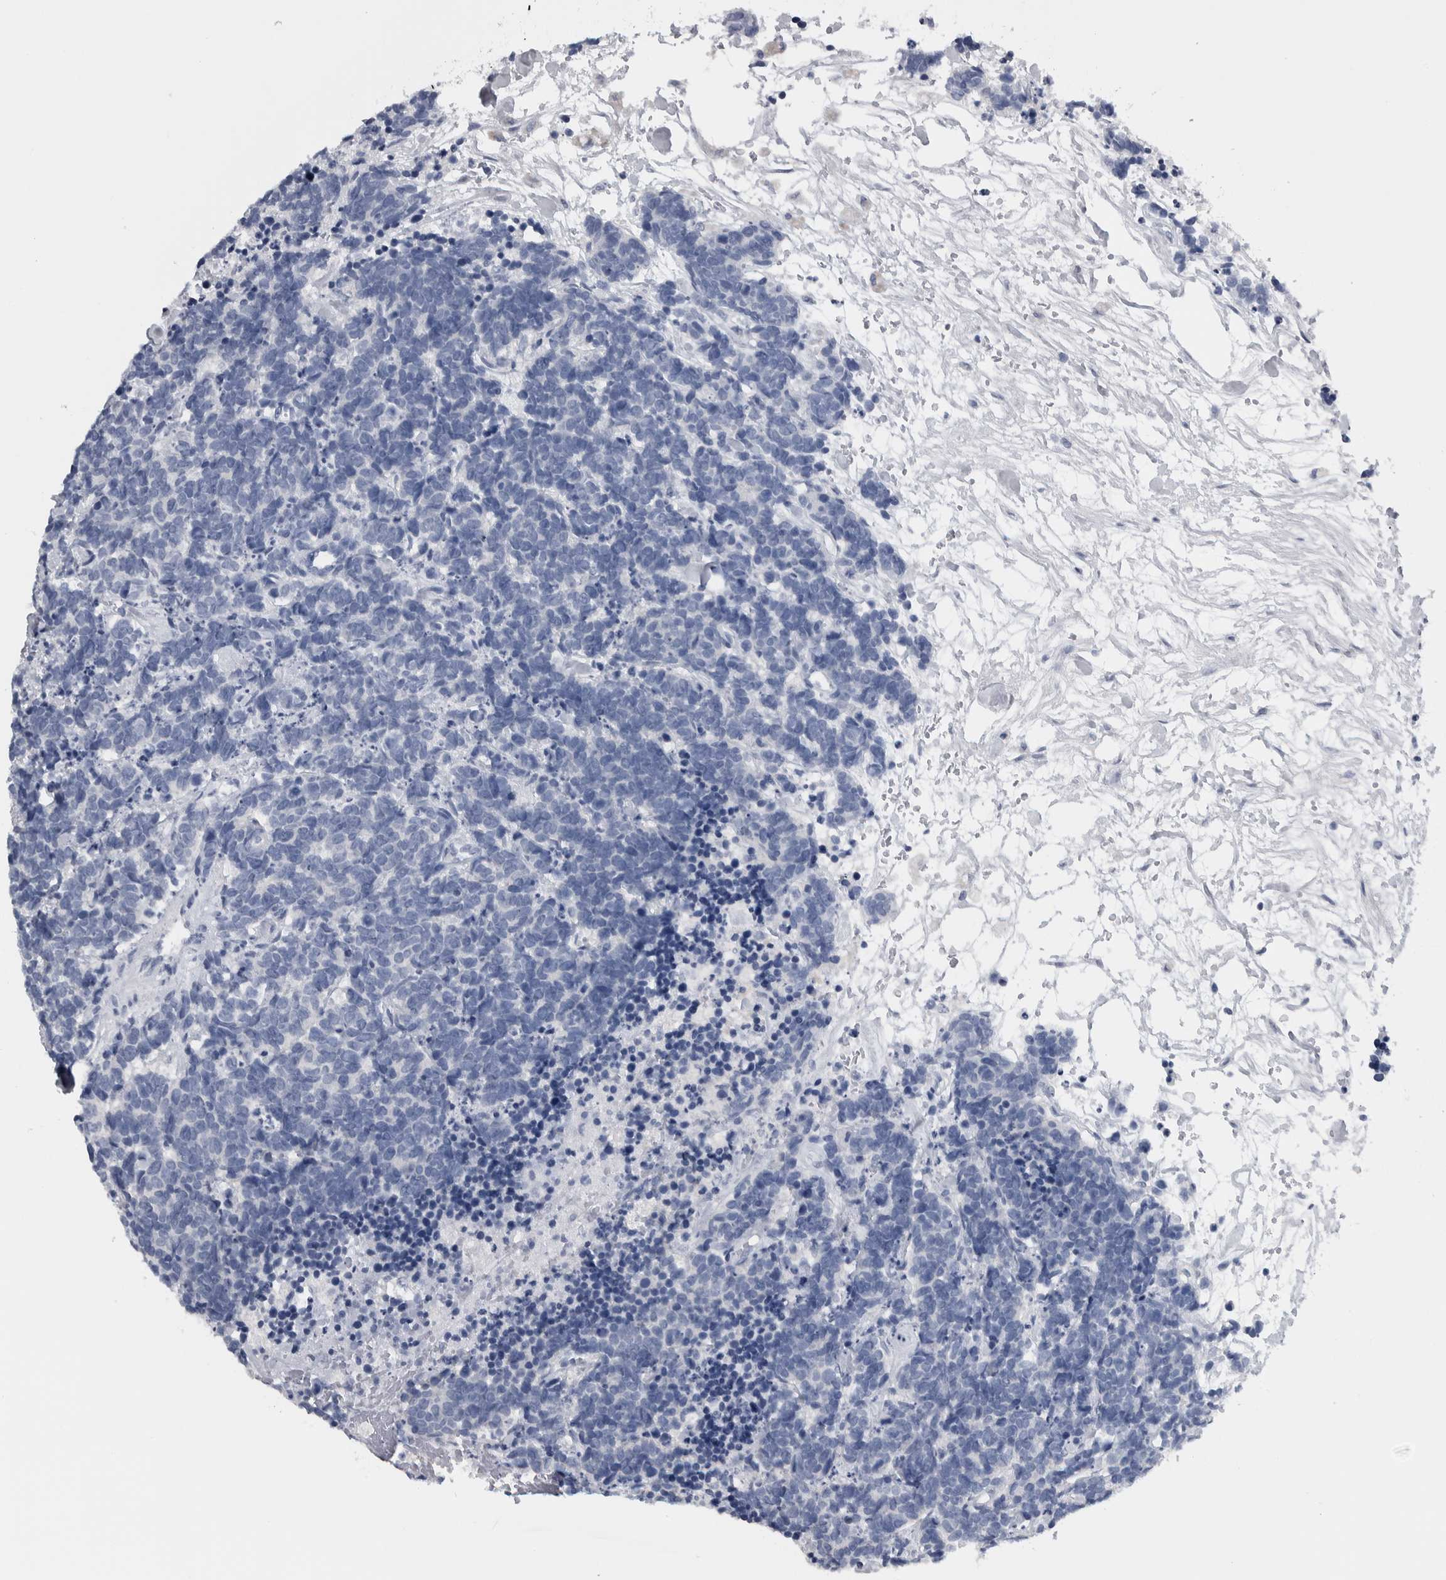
{"staining": {"intensity": "negative", "quantity": "none", "location": "none"}, "tissue": "carcinoid", "cell_type": "Tumor cells", "image_type": "cancer", "snomed": [{"axis": "morphology", "description": "Carcinoma, NOS"}, {"axis": "morphology", "description": "Carcinoid, malignant, NOS"}, {"axis": "topography", "description": "Urinary bladder"}], "caption": "Tumor cells are negative for protein expression in human carcinoid.", "gene": "CDH17", "patient": {"sex": "male", "age": 57}}